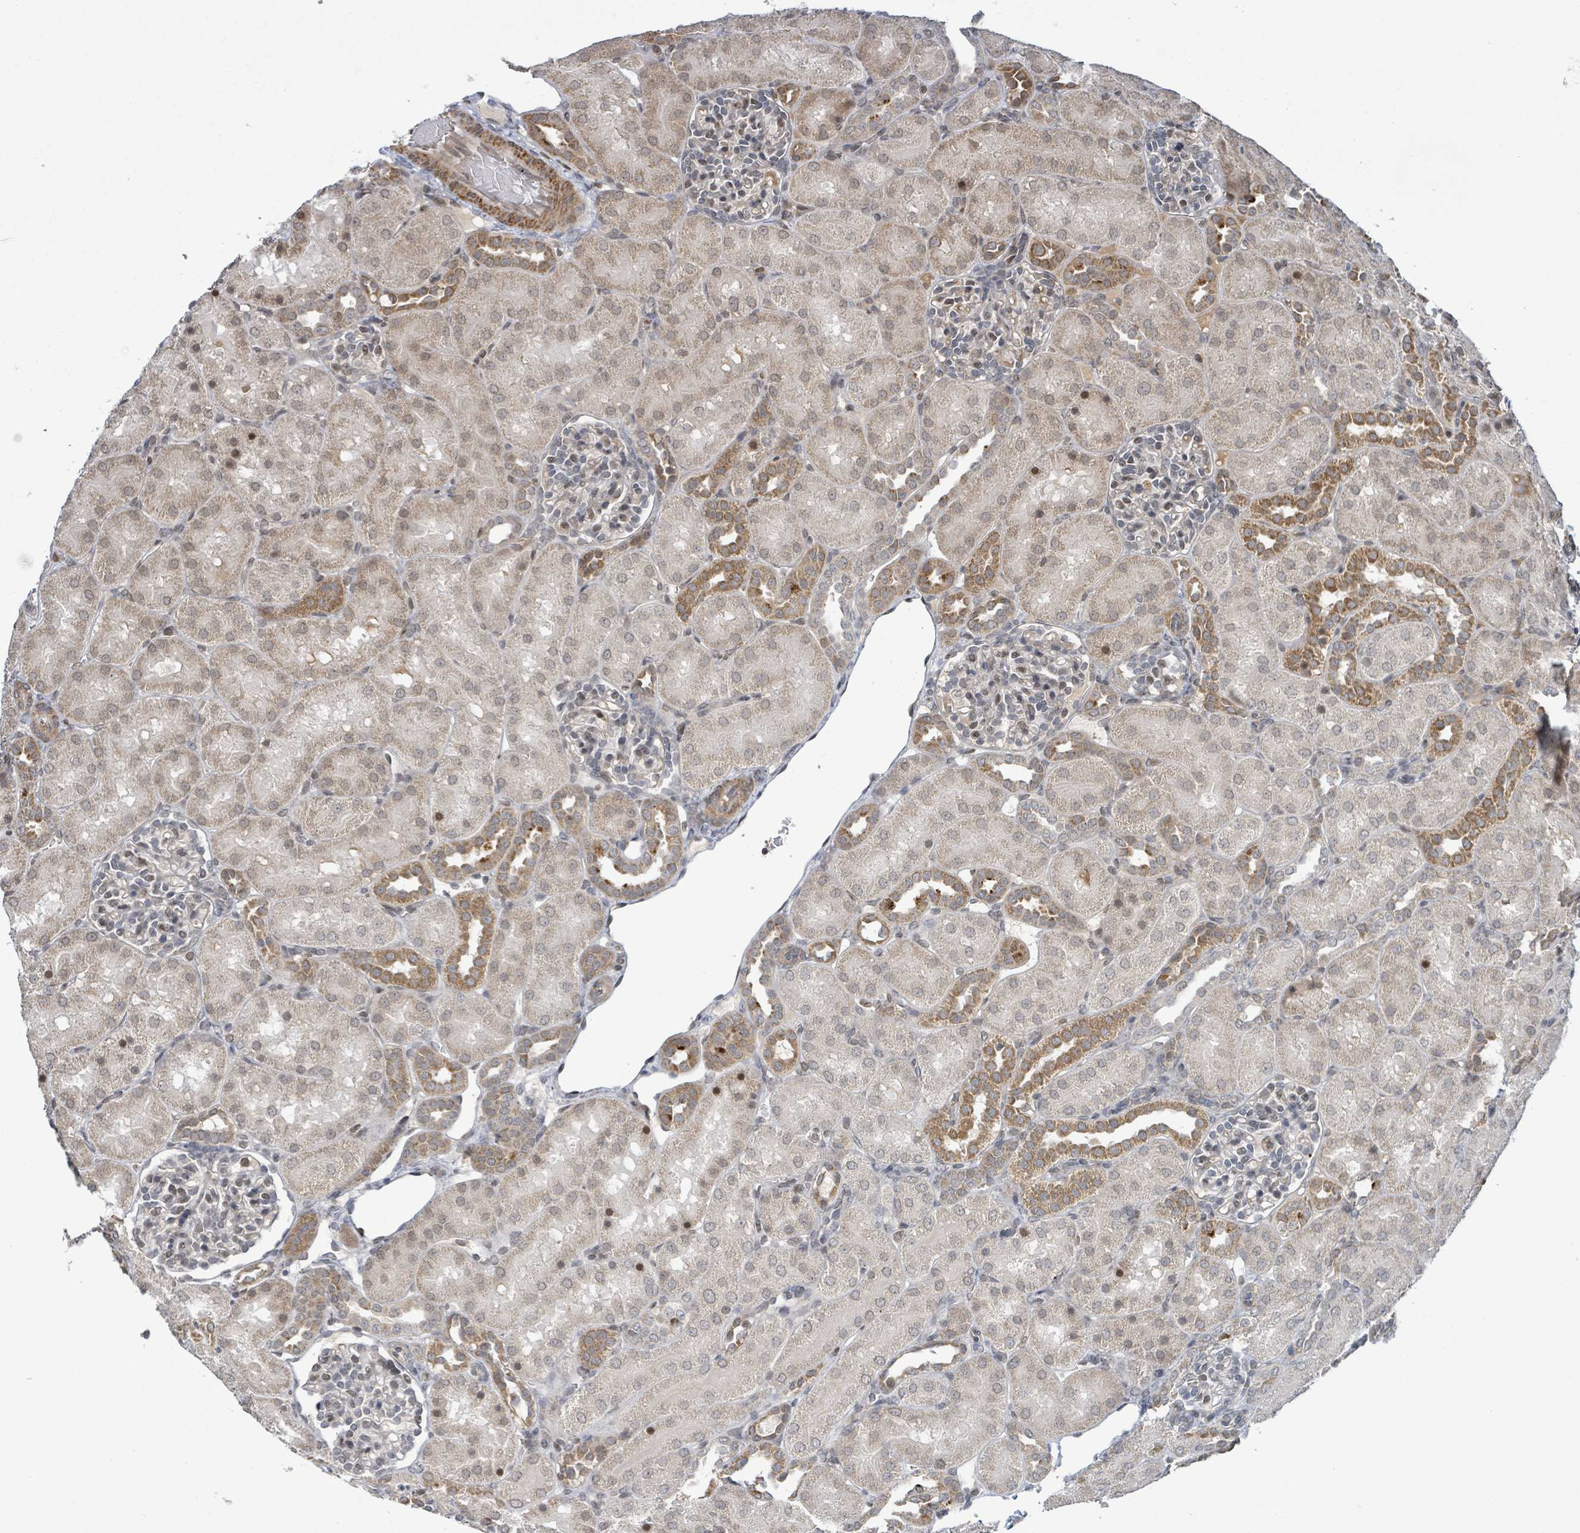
{"staining": {"intensity": "moderate", "quantity": "<25%", "location": "cytoplasmic/membranous"}, "tissue": "kidney", "cell_type": "Cells in glomeruli", "image_type": "normal", "snomed": [{"axis": "morphology", "description": "Normal tissue, NOS"}, {"axis": "topography", "description": "Kidney"}], "caption": "Unremarkable kidney reveals moderate cytoplasmic/membranous positivity in about <25% of cells in glomeruli.", "gene": "SBF2", "patient": {"sex": "male", "age": 1}}